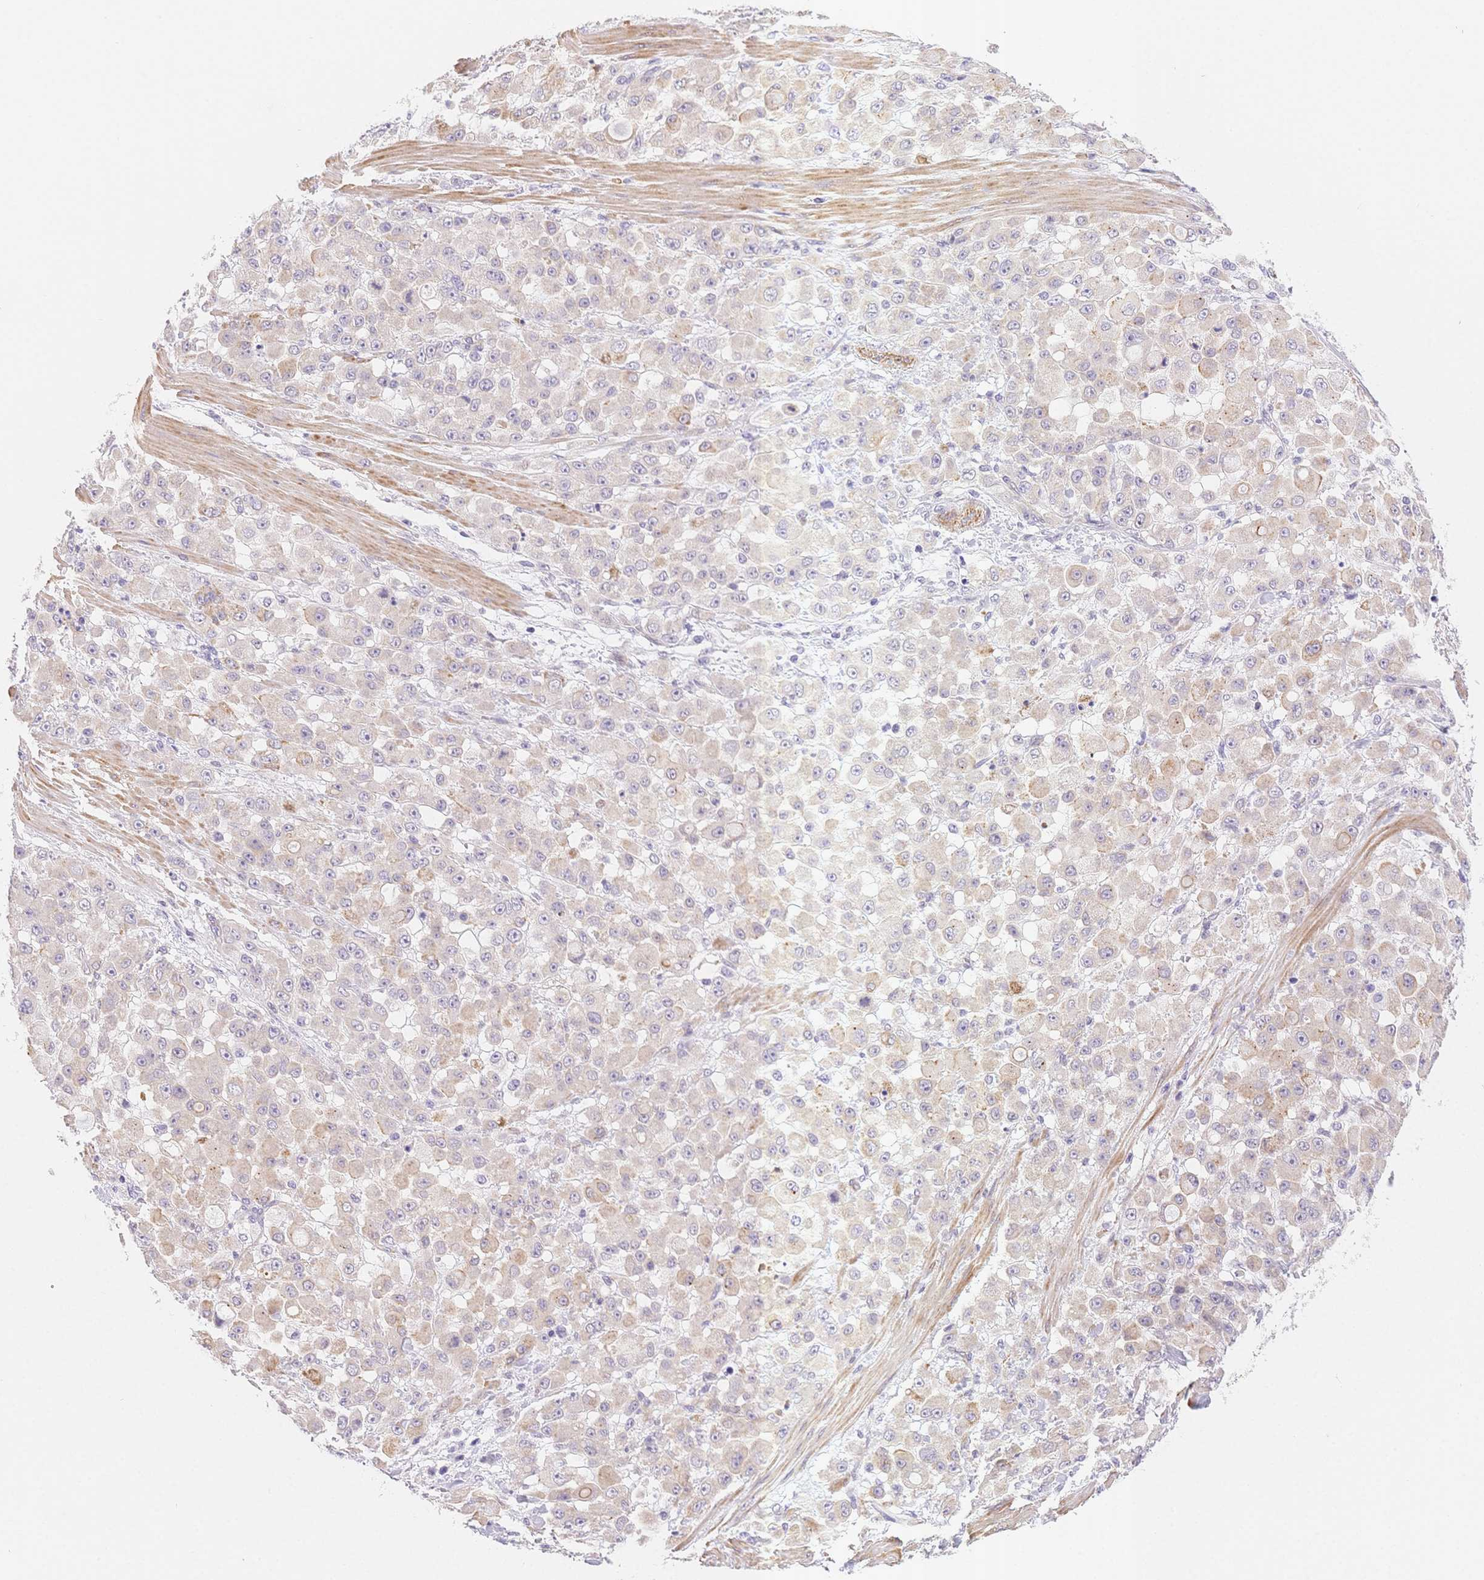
{"staining": {"intensity": "weak", "quantity": "<25%", "location": "cytoplasmic/membranous"}, "tissue": "stomach cancer", "cell_type": "Tumor cells", "image_type": "cancer", "snomed": [{"axis": "morphology", "description": "Adenocarcinoma, NOS"}, {"axis": "topography", "description": "Stomach"}], "caption": "High power microscopy photomicrograph of an immunohistochemistry (IHC) image of adenocarcinoma (stomach), revealing no significant positivity in tumor cells.", "gene": "CSN1S1", "patient": {"sex": "female", "age": 76}}